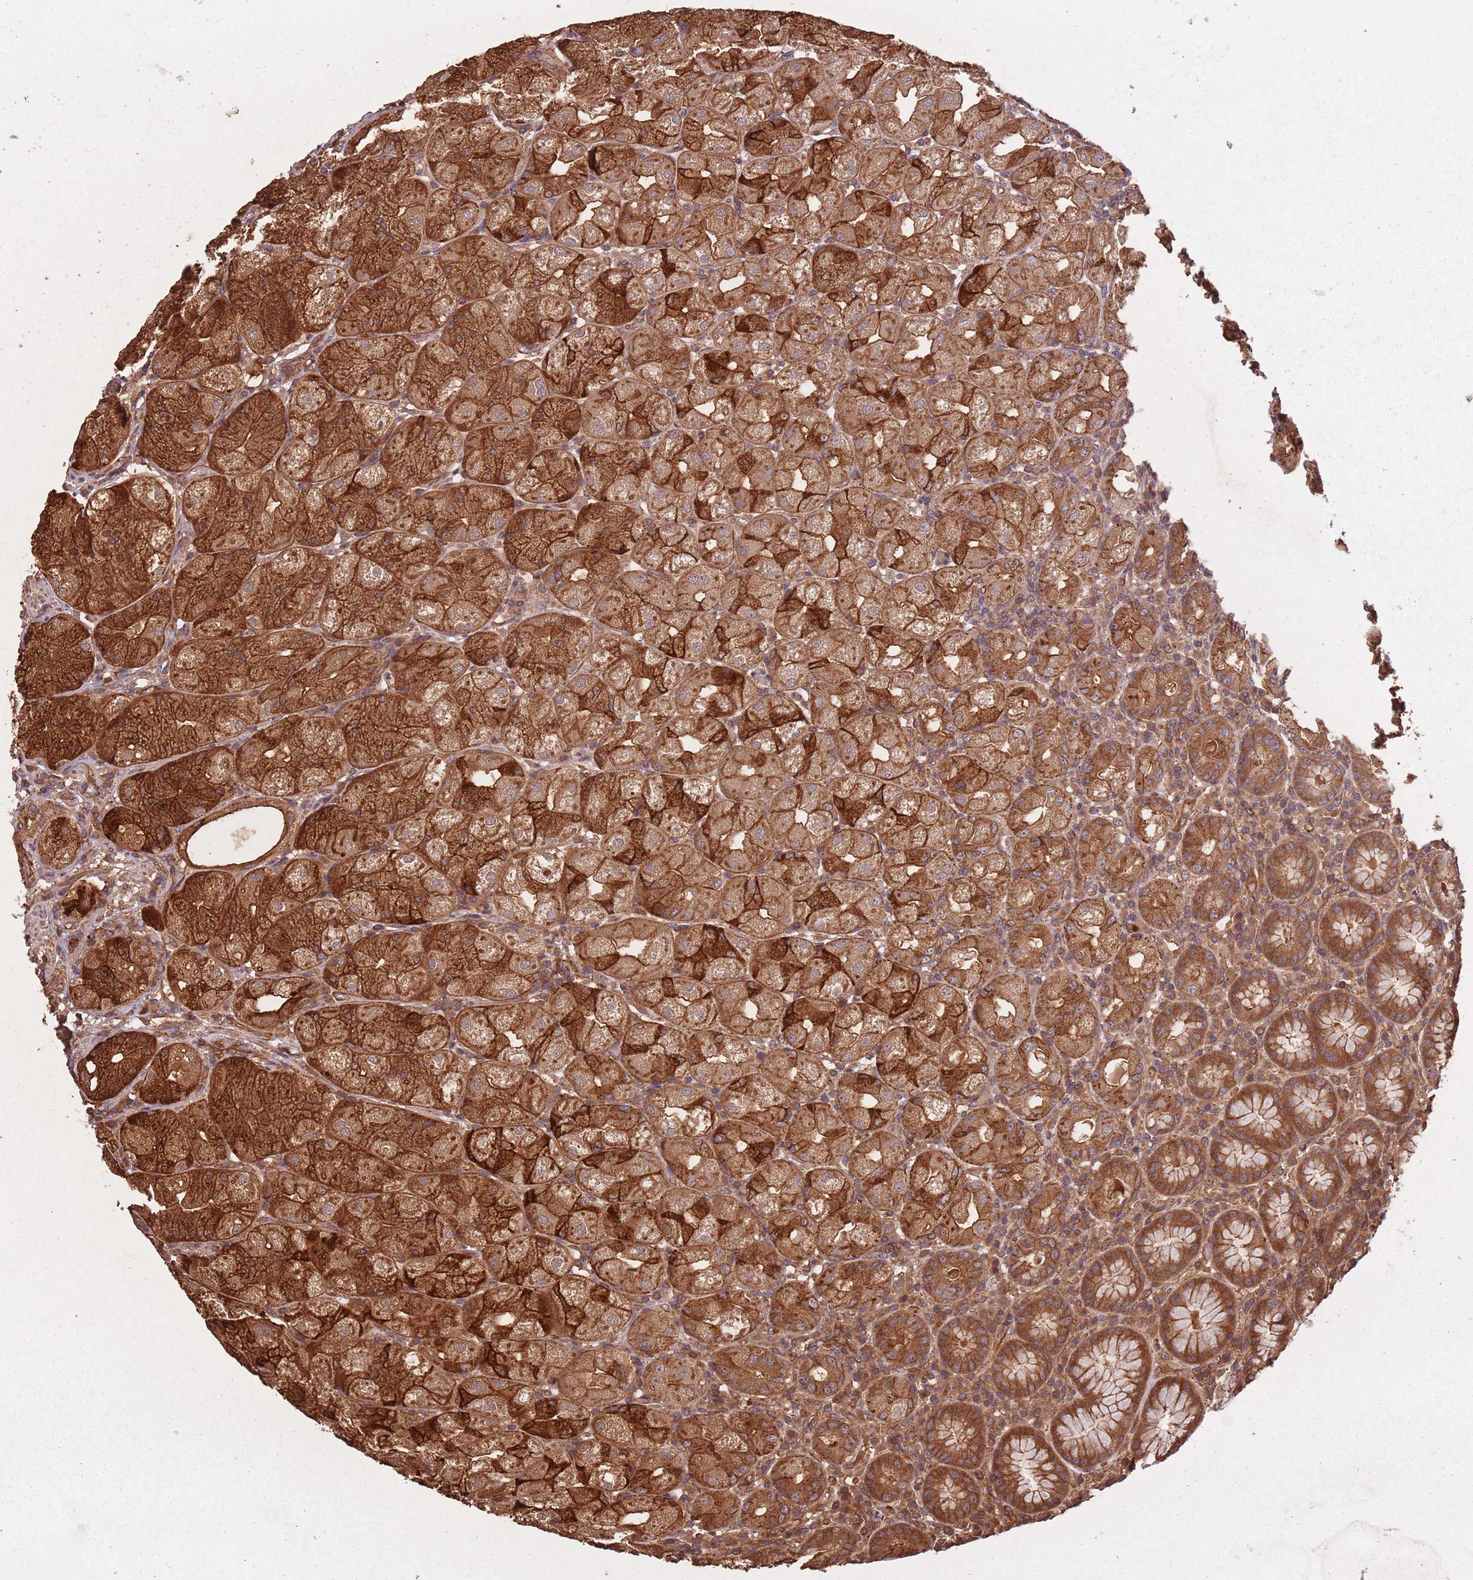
{"staining": {"intensity": "strong", "quantity": ">75%", "location": "cytoplasmic/membranous"}, "tissue": "stomach", "cell_type": "Glandular cells", "image_type": "normal", "snomed": [{"axis": "morphology", "description": "Normal tissue, NOS"}, {"axis": "topography", "description": "Stomach, upper"}], "caption": "Glandular cells reveal high levels of strong cytoplasmic/membranous expression in about >75% of cells in benign human stomach.", "gene": "ARMH3", "patient": {"sex": "male", "age": 52}}